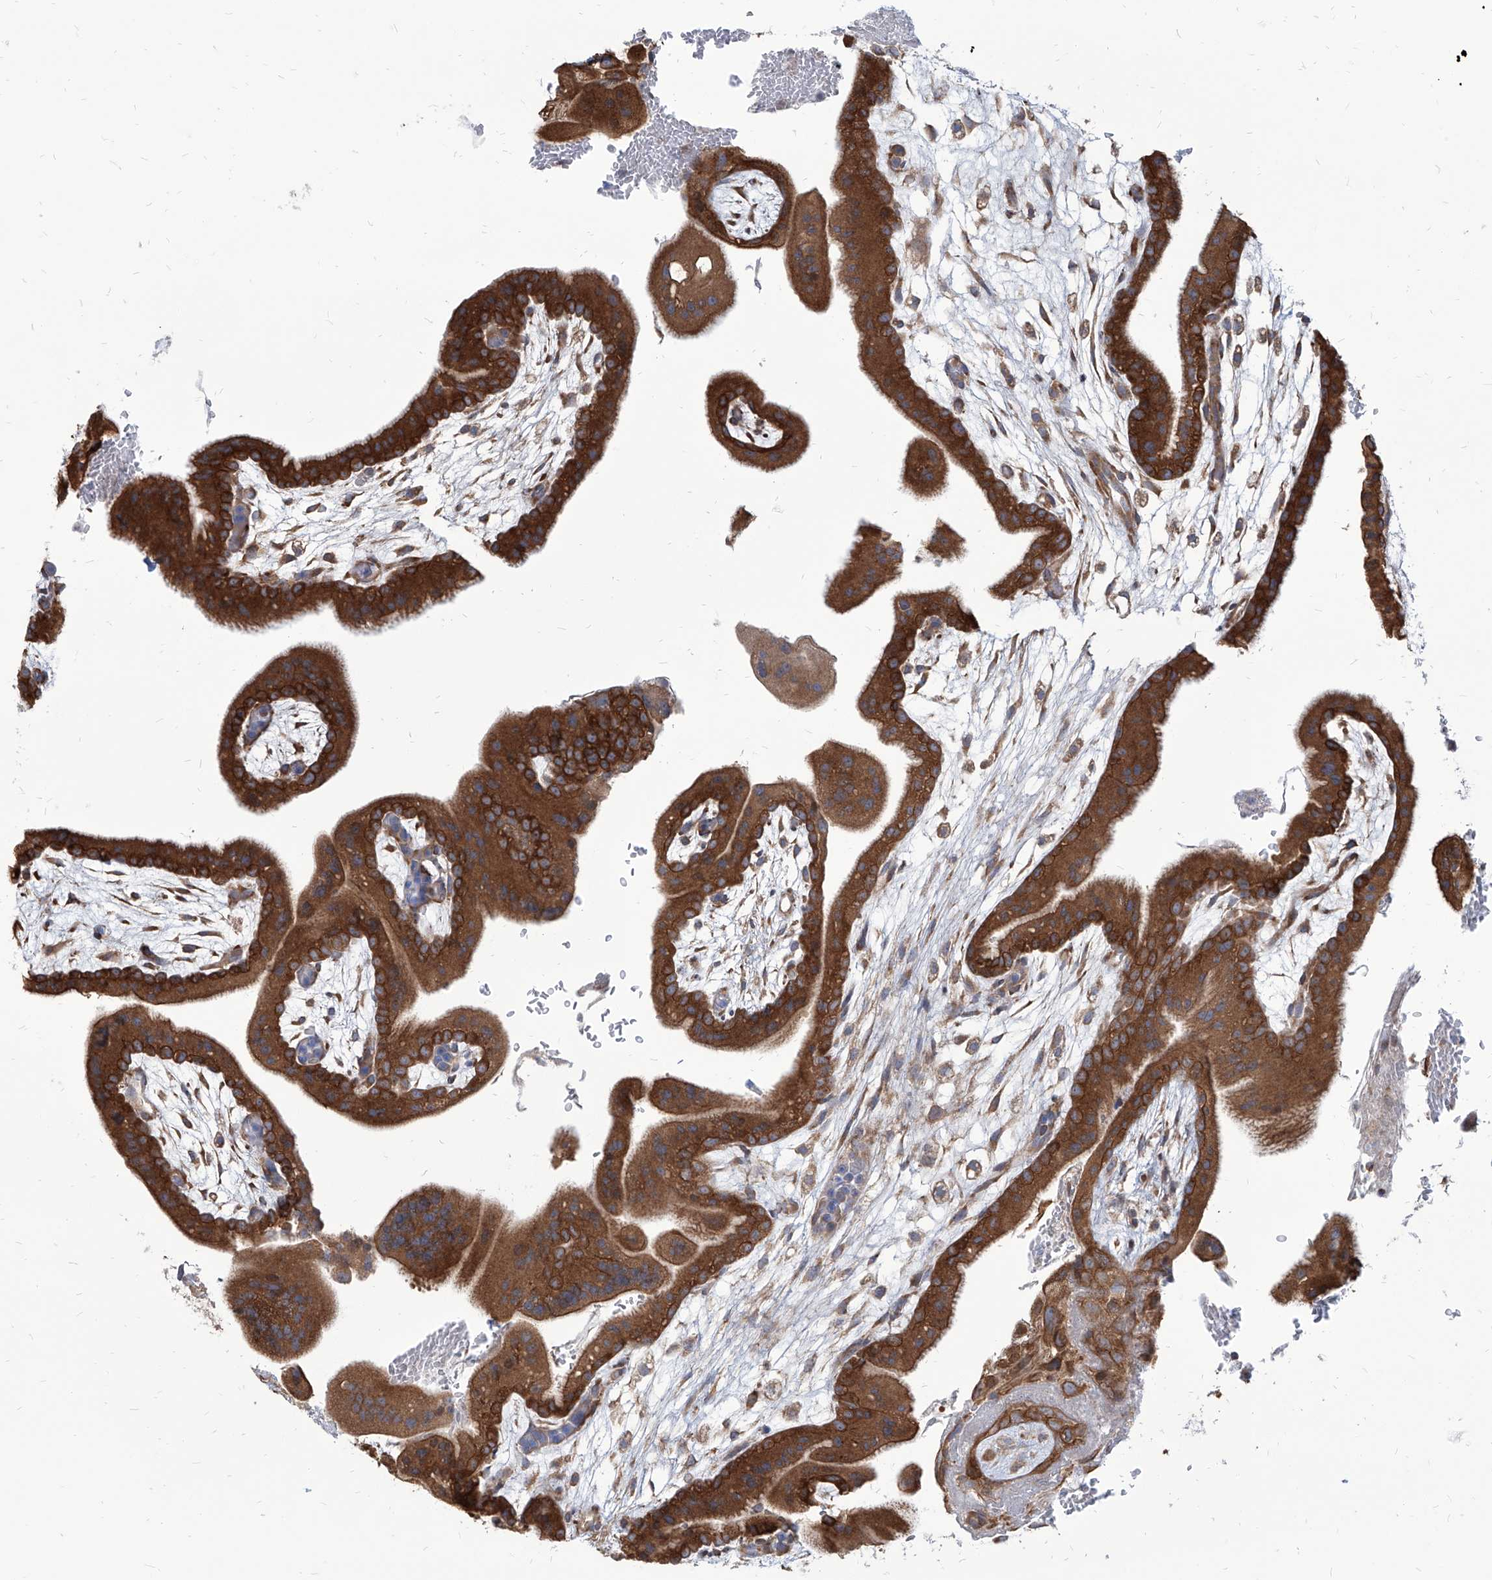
{"staining": {"intensity": "weak", "quantity": ">75%", "location": "cytoplasmic/membranous"}, "tissue": "placenta", "cell_type": "Decidual cells", "image_type": "normal", "snomed": [{"axis": "morphology", "description": "Normal tissue, NOS"}, {"axis": "topography", "description": "Placenta"}], "caption": "High-magnification brightfield microscopy of unremarkable placenta stained with DAB (brown) and counterstained with hematoxylin (blue). decidual cells exhibit weak cytoplasmic/membranous expression is identified in about>75% of cells. Using DAB (brown) and hematoxylin (blue) stains, captured at high magnification using brightfield microscopy.", "gene": "FAM83B", "patient": {"sex": "female", "age": 35}}